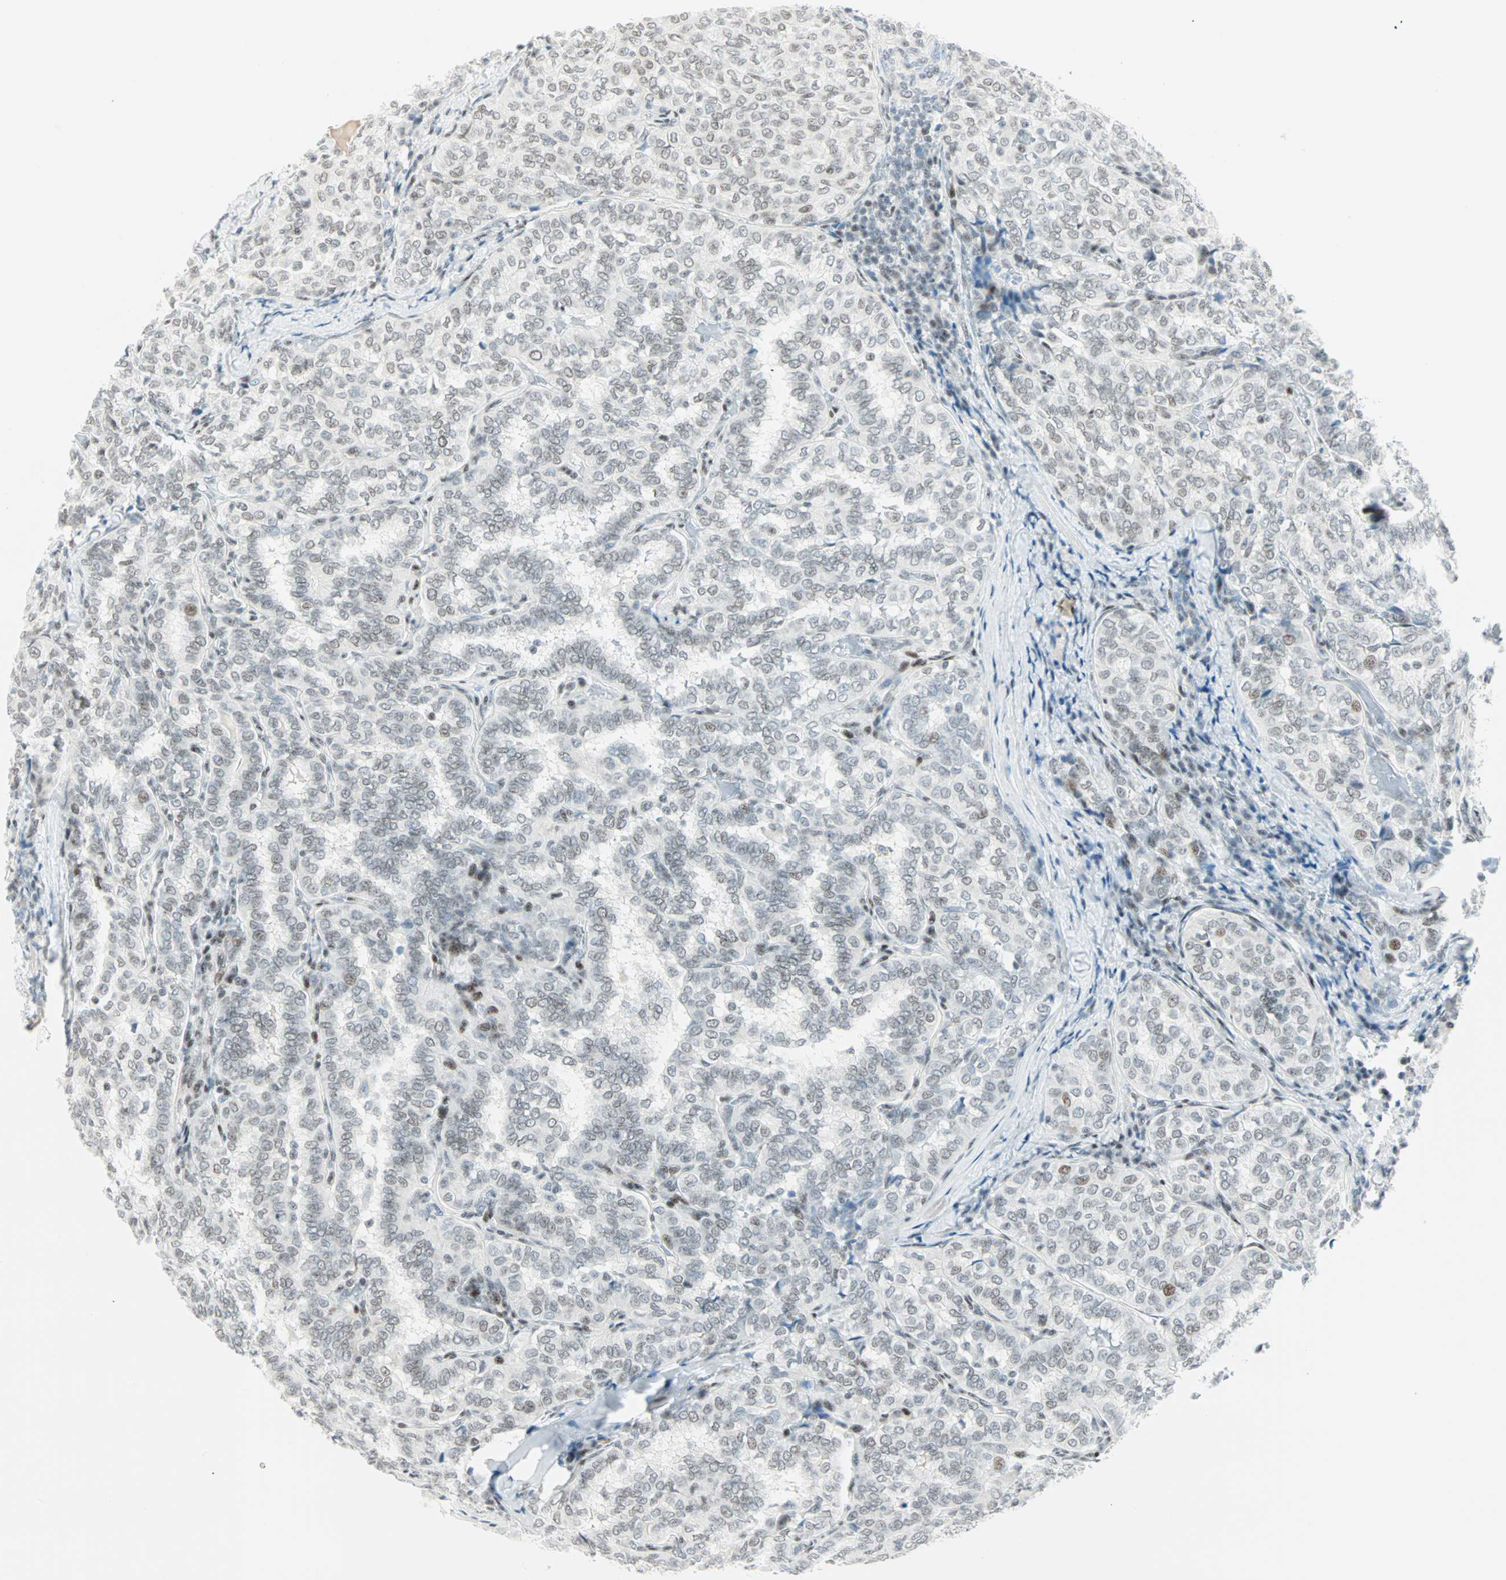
{"staining": {"intensity": "weak", "quantity": "<25%", "location": "nuclear"}, "tissue": "thyroid cancer", "cell_type": "Tumor cells", "image_type": "cancer", "snomed": [{"axis": "morphology", "description": "Normal tissue, NOS"}, {"axis": "morphology", "description": "Papillary adenocarcinoma, NOS"}, {"axis": "topography", "description": "Thyroid gland"}], "caption": "Thyroid cancer (papillary adenocarcinoma) was stained to show a protein in brown. There is no significant expression in tumor cells. (IHC, brightfield microscopy, high magnification).", "gene": "PKNOX1", "patient": {"sex": "female", "age": 30}}